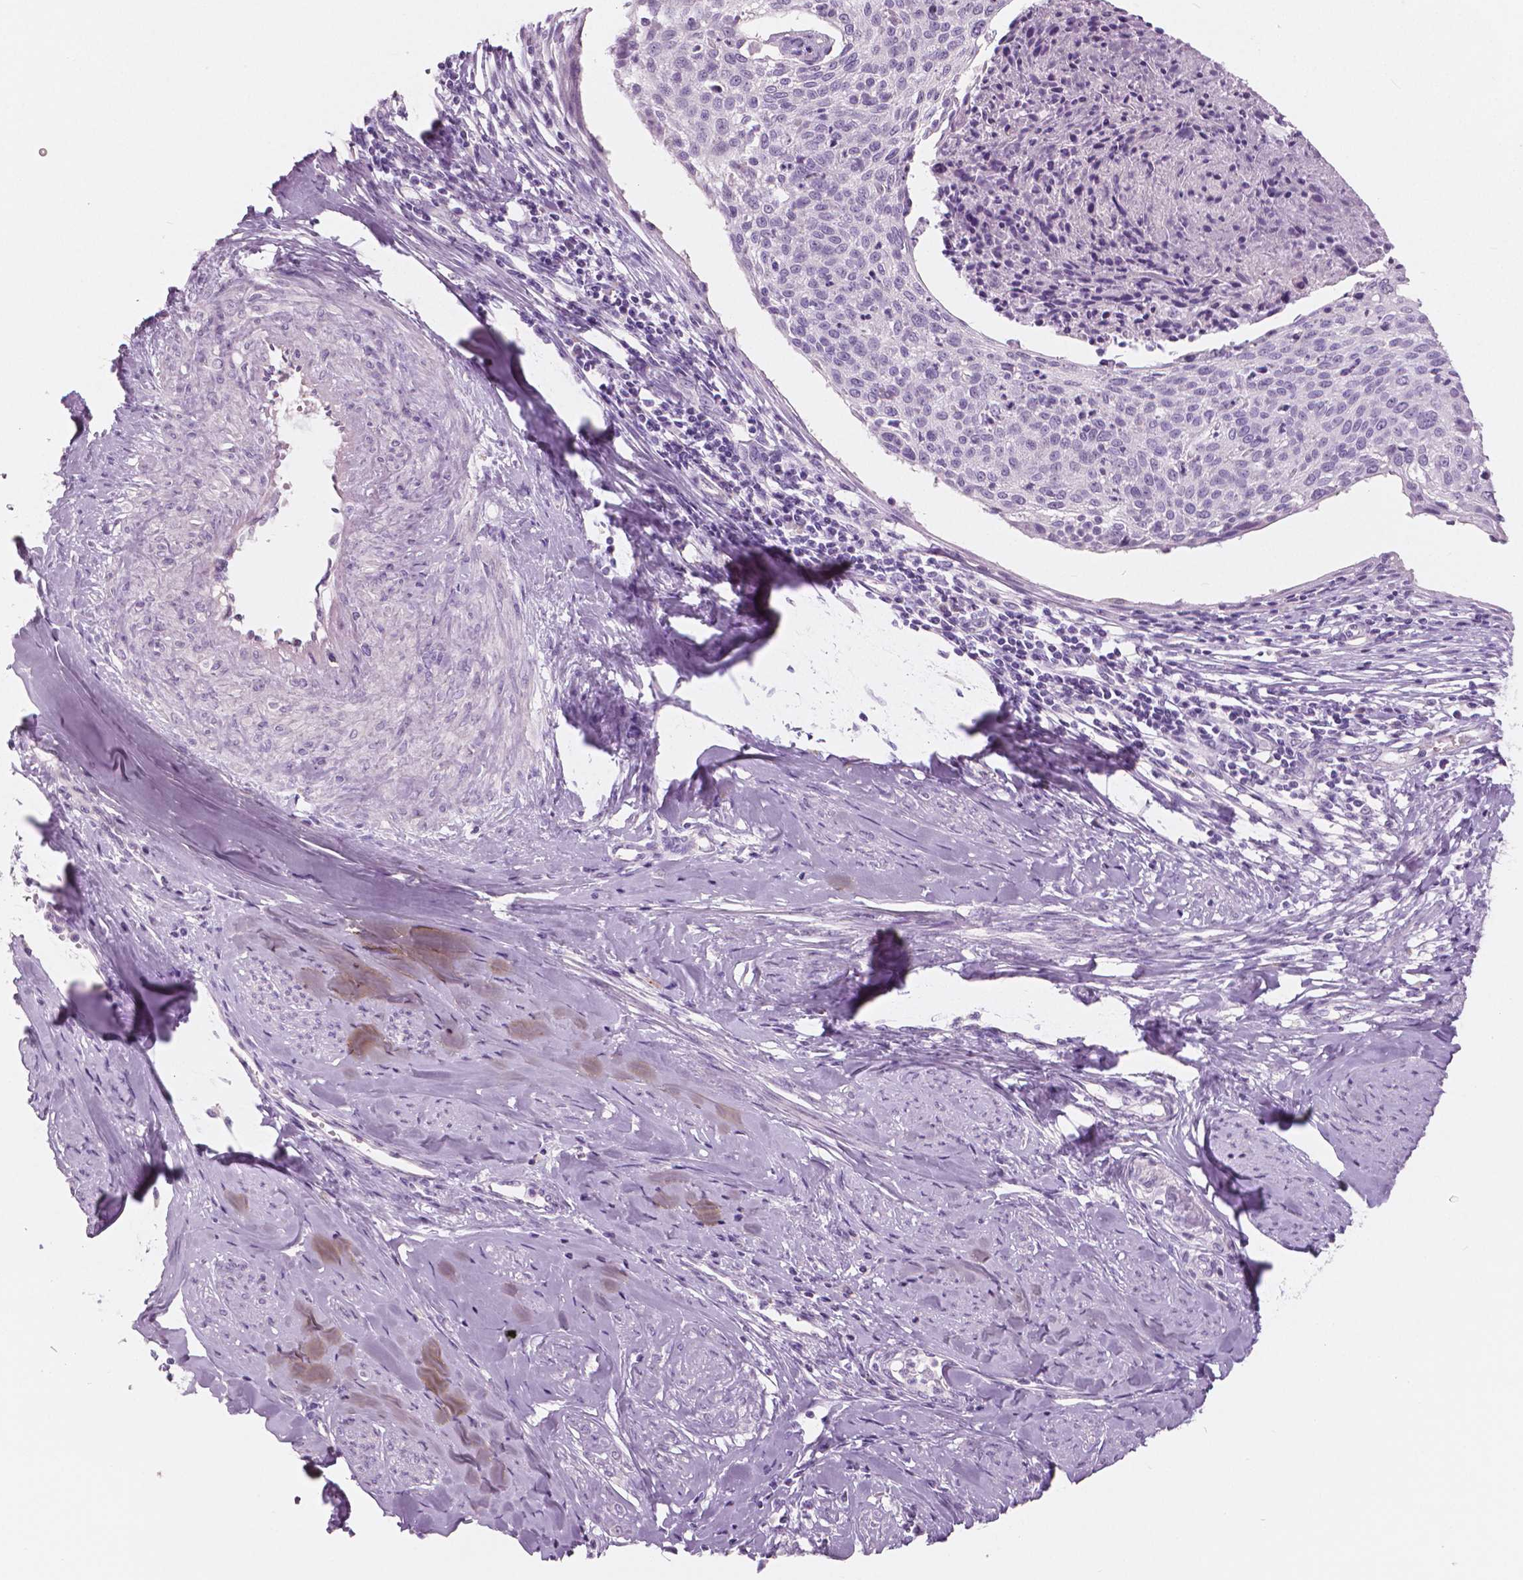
{"staining": {"intensity": "negative", "quantity": "none", "location": "none"}, "tissue": "cervical cancer", "cell_type": "Tumor cells", "image_type": "cancer", "snomed": [{"axis": "morphology", "description": "Squamous cell carcinoma, NOS"}, {"axis": "topography", "description": "Cervix"}], "caption": "Cervical cancer stained for a protein using immunohistochemistry (IHC) reveals no staining tumor cells.", "gene": "A4GNT", "patient": {"sex": "female", "age": 49}}